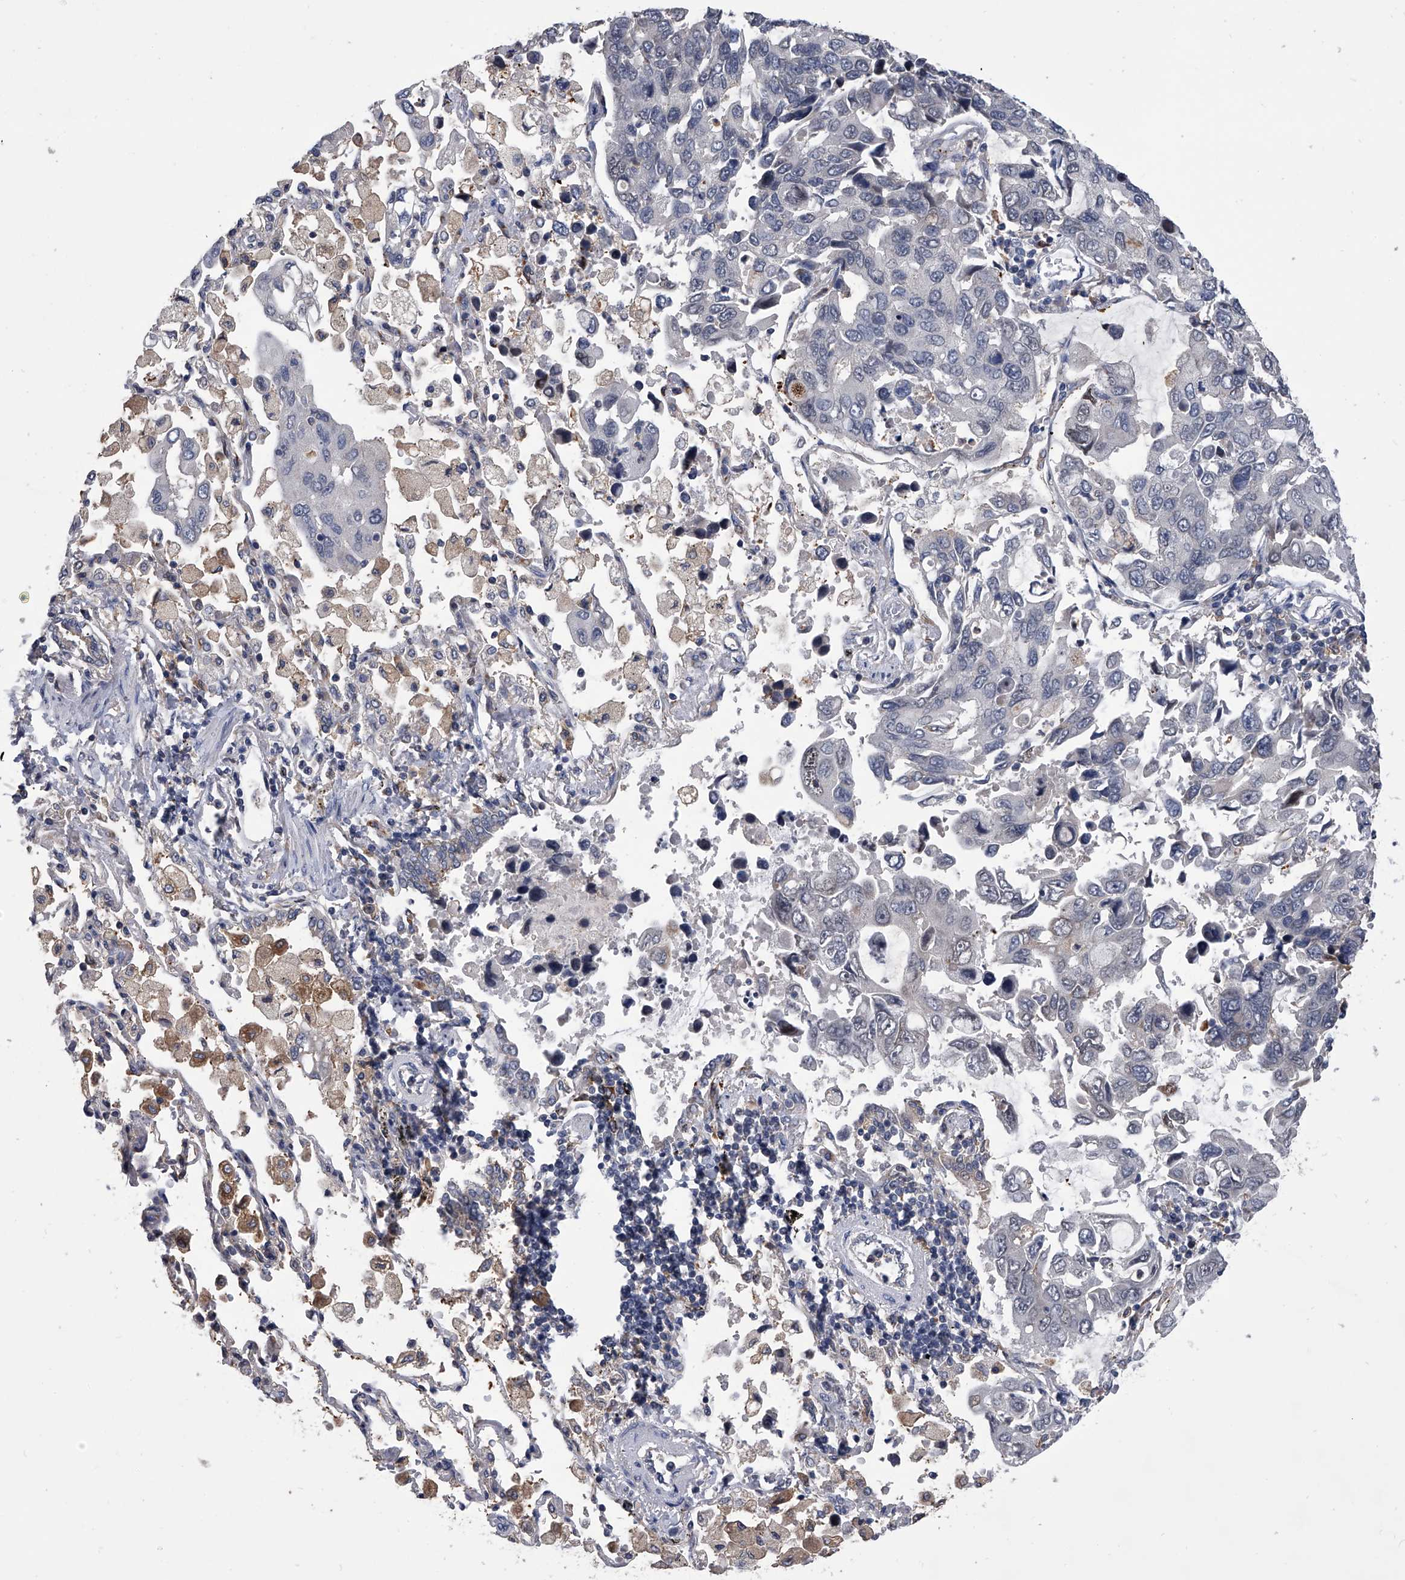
{"staining": {"intensity": "negative", "quantity": "none", "location": "none"}, "tissue": "lung cancer", "cell_type": "Tumor cells", "image_type": "cancer", "snomed": [{"axis": "morphology", "description": "Adenocarcinoma, NOS"}, {"axis": "topography", "description": "Lung"}], "caption": "IHC micrograph of lung adenocarcinoma stained for a protein (brown), which shows no staining in tumor cells.", "gene": "MAP4K3", "patient": {"sex": "male", "age": 64}}